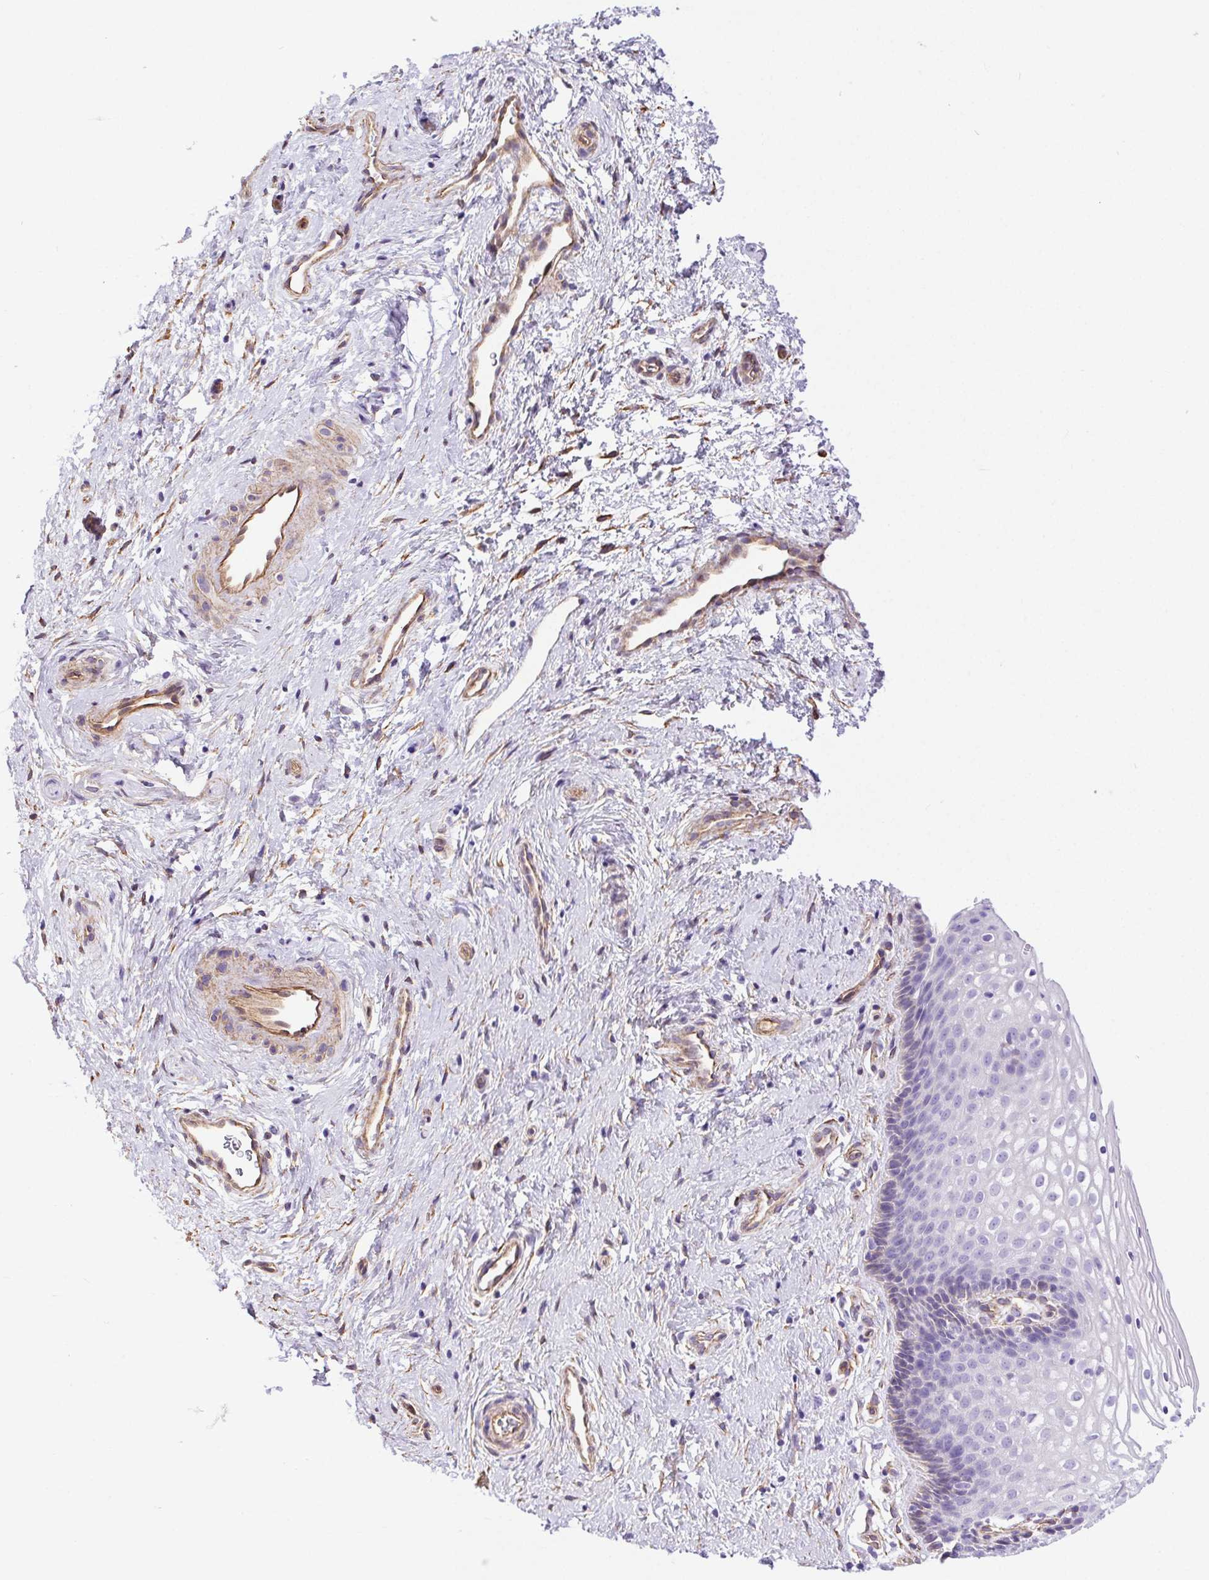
{"staining": {"intensity": "negative", "quantity": "none", "location": "none"}, "tissue": "cervix", "cell_type": "Glandular cells", "image_type": "normal", "snomed": [{"axis": "morphology", "description": "Normal tissue, NOS"}, {"axis": "topography", "description": "Cervix"}], "caption": "DAB (3,3'-diaminobenzidine) immunohistochemical staining of benign cervix shows no significant expression in glandular cells.", "gene": "SHCBP1L", "patient": {"sex": "female", "age": 34}}